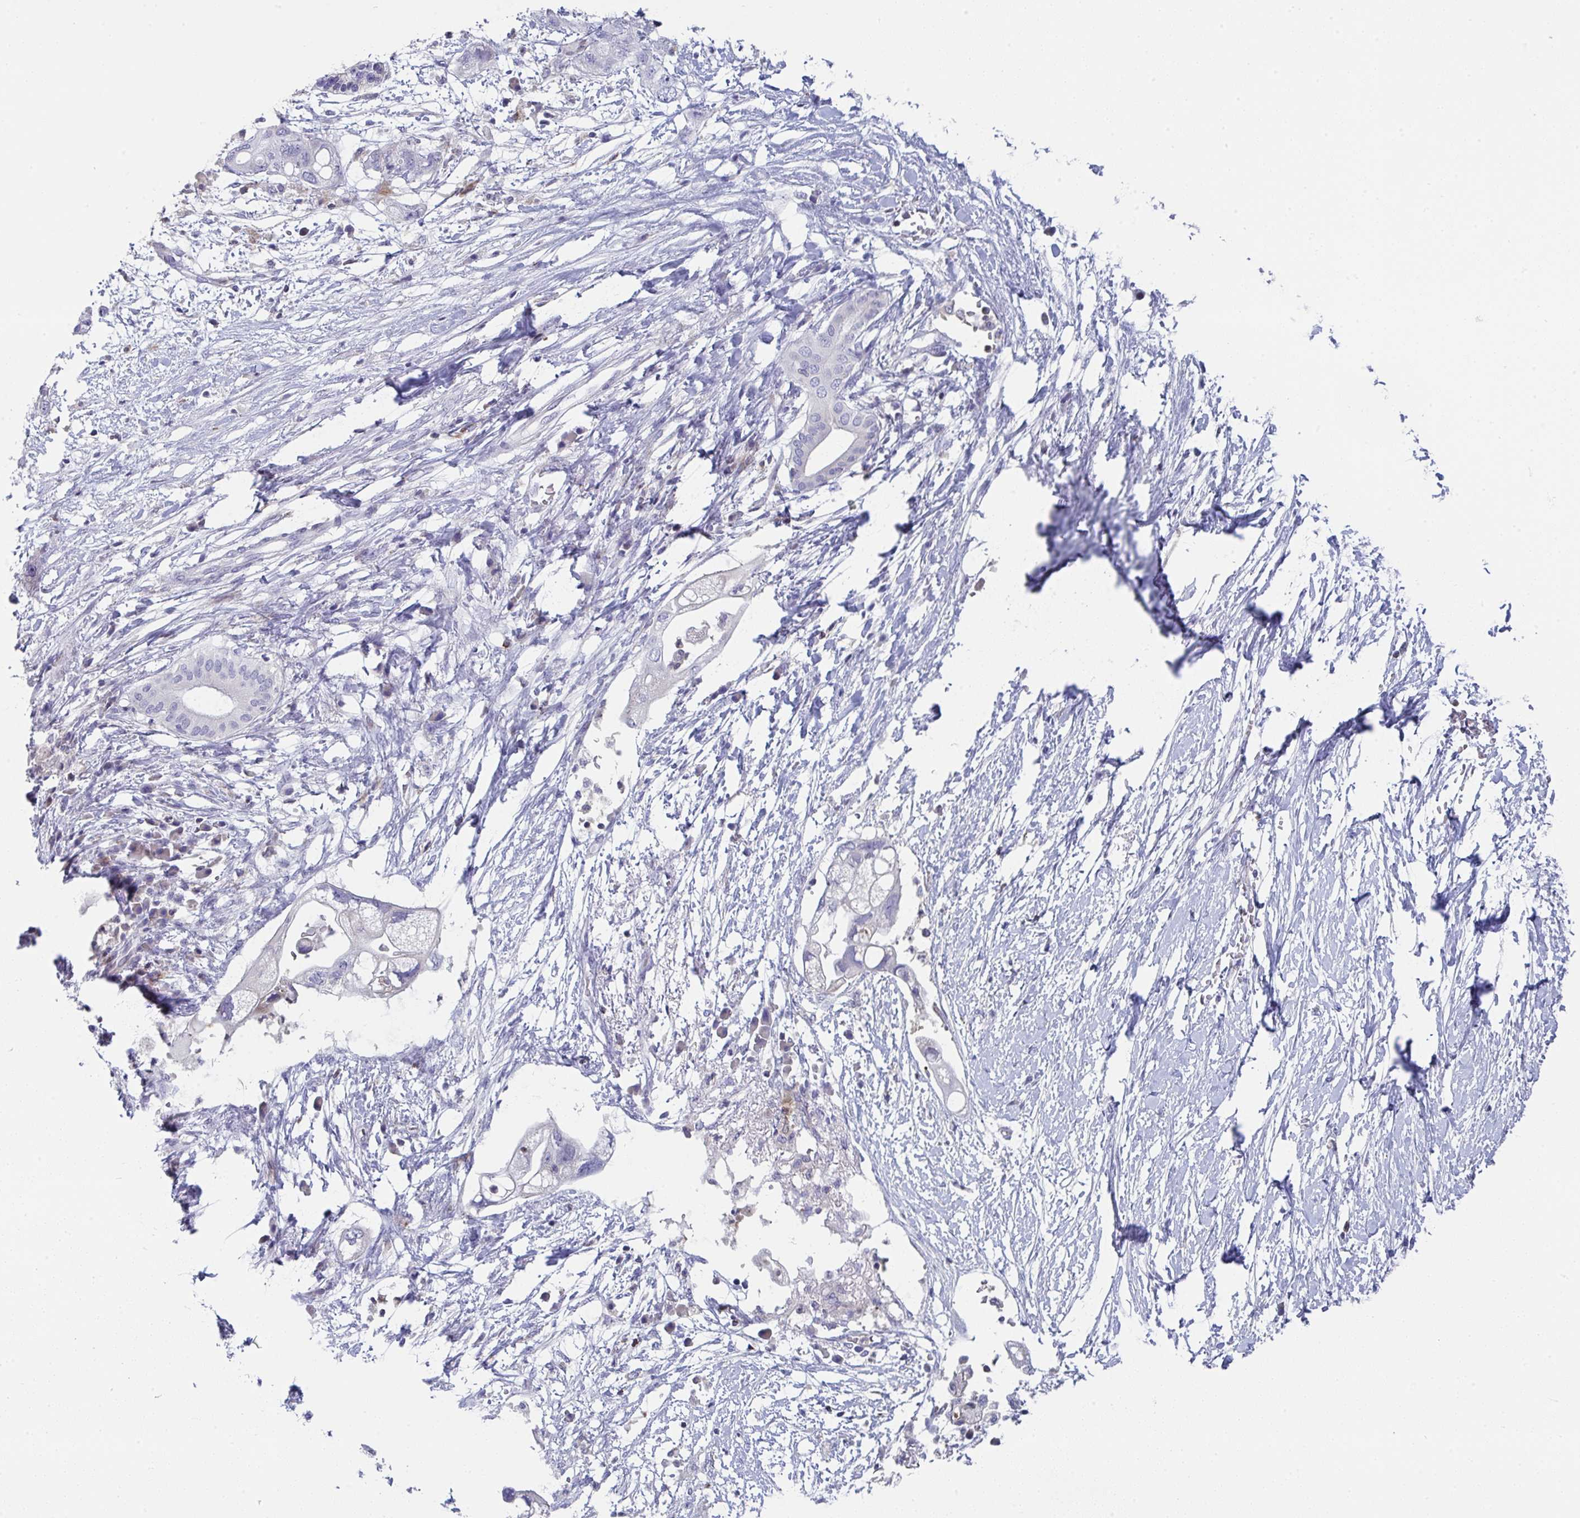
{"staining": {"intensity": "negative", "quantity": "none", "location": "none"}, "tissue": "pancreatic cancer", "cell_type": "Tumor cells", "image_type": "cancer", "snomed": [{"axis": "morphology", "description": "Adenocarcinoma, NOS"}, {"axis": "topography", "description": "Pancreas"}], "caption": "The immunohistochemistry photomicrograph has no significant positivity in tumor cells of pancreatic cancer (adenocarcinoma) tissue. (DAB (3,3'-diaminobenzidine) immunohistochemistry visualized using brightfield microscopy, high magnification).", "gene": "AOC2", "patient": {"sex": "female", "age": 72}}